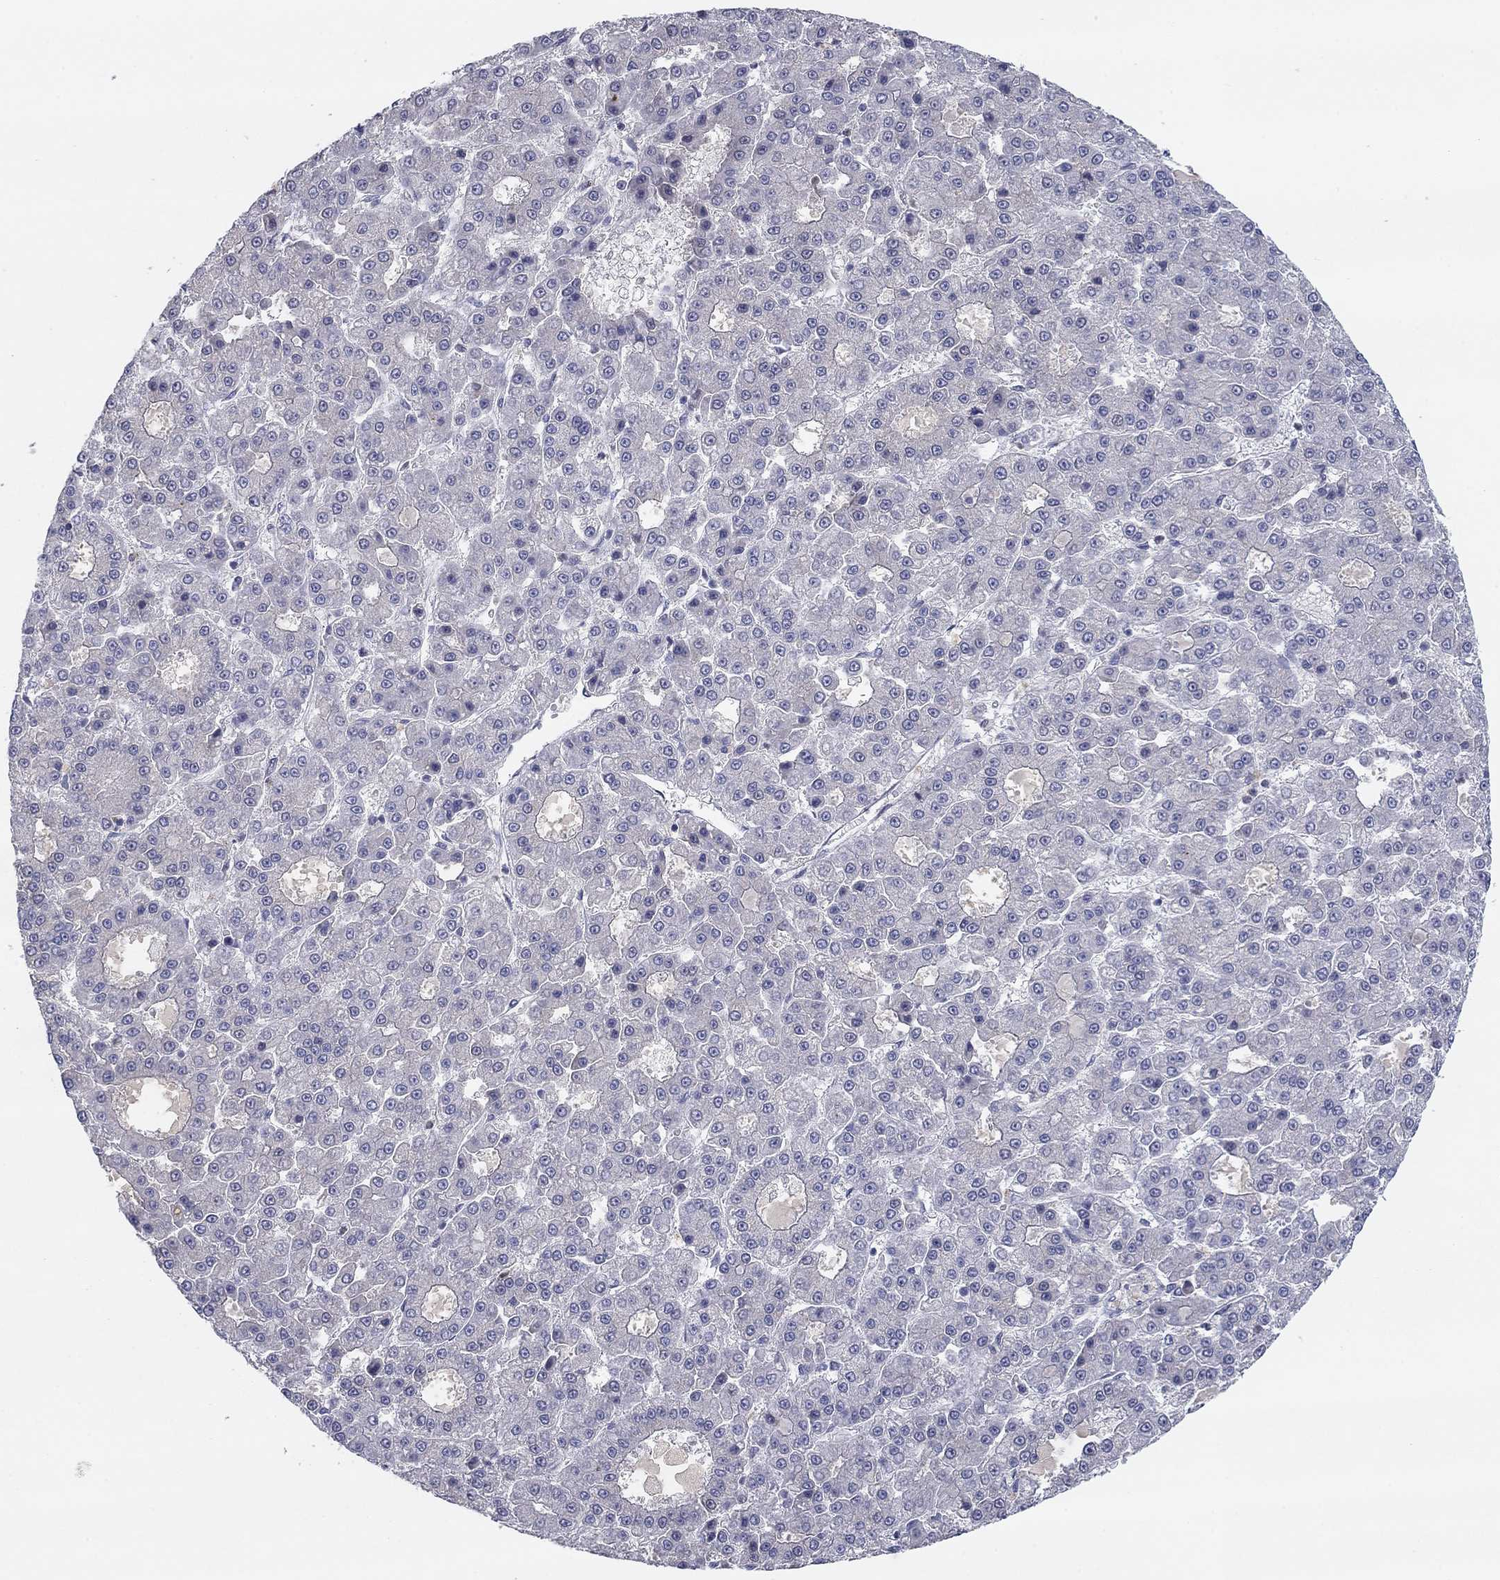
{"staining": {"intensity": "negative", "quantity": "none", "location": "none"}, "tissue": "liver cancer", "cell_type": "Tumor cells", "image_type": "cancer", "snomed": [{"axis": "morphology", "description": "Carcinoma, Hepatocellular, NOS"}, {"axis": "topography", "description": "Liver"}], "caption": "This is a photomicrograph of immunohistochemistry (IHC) staining of liver cancer (hepatocellular carcinoma), which shows no positivity in tumor cells.", "gene": "AMN1", "patient": {"sex": "male", "age": 70}}